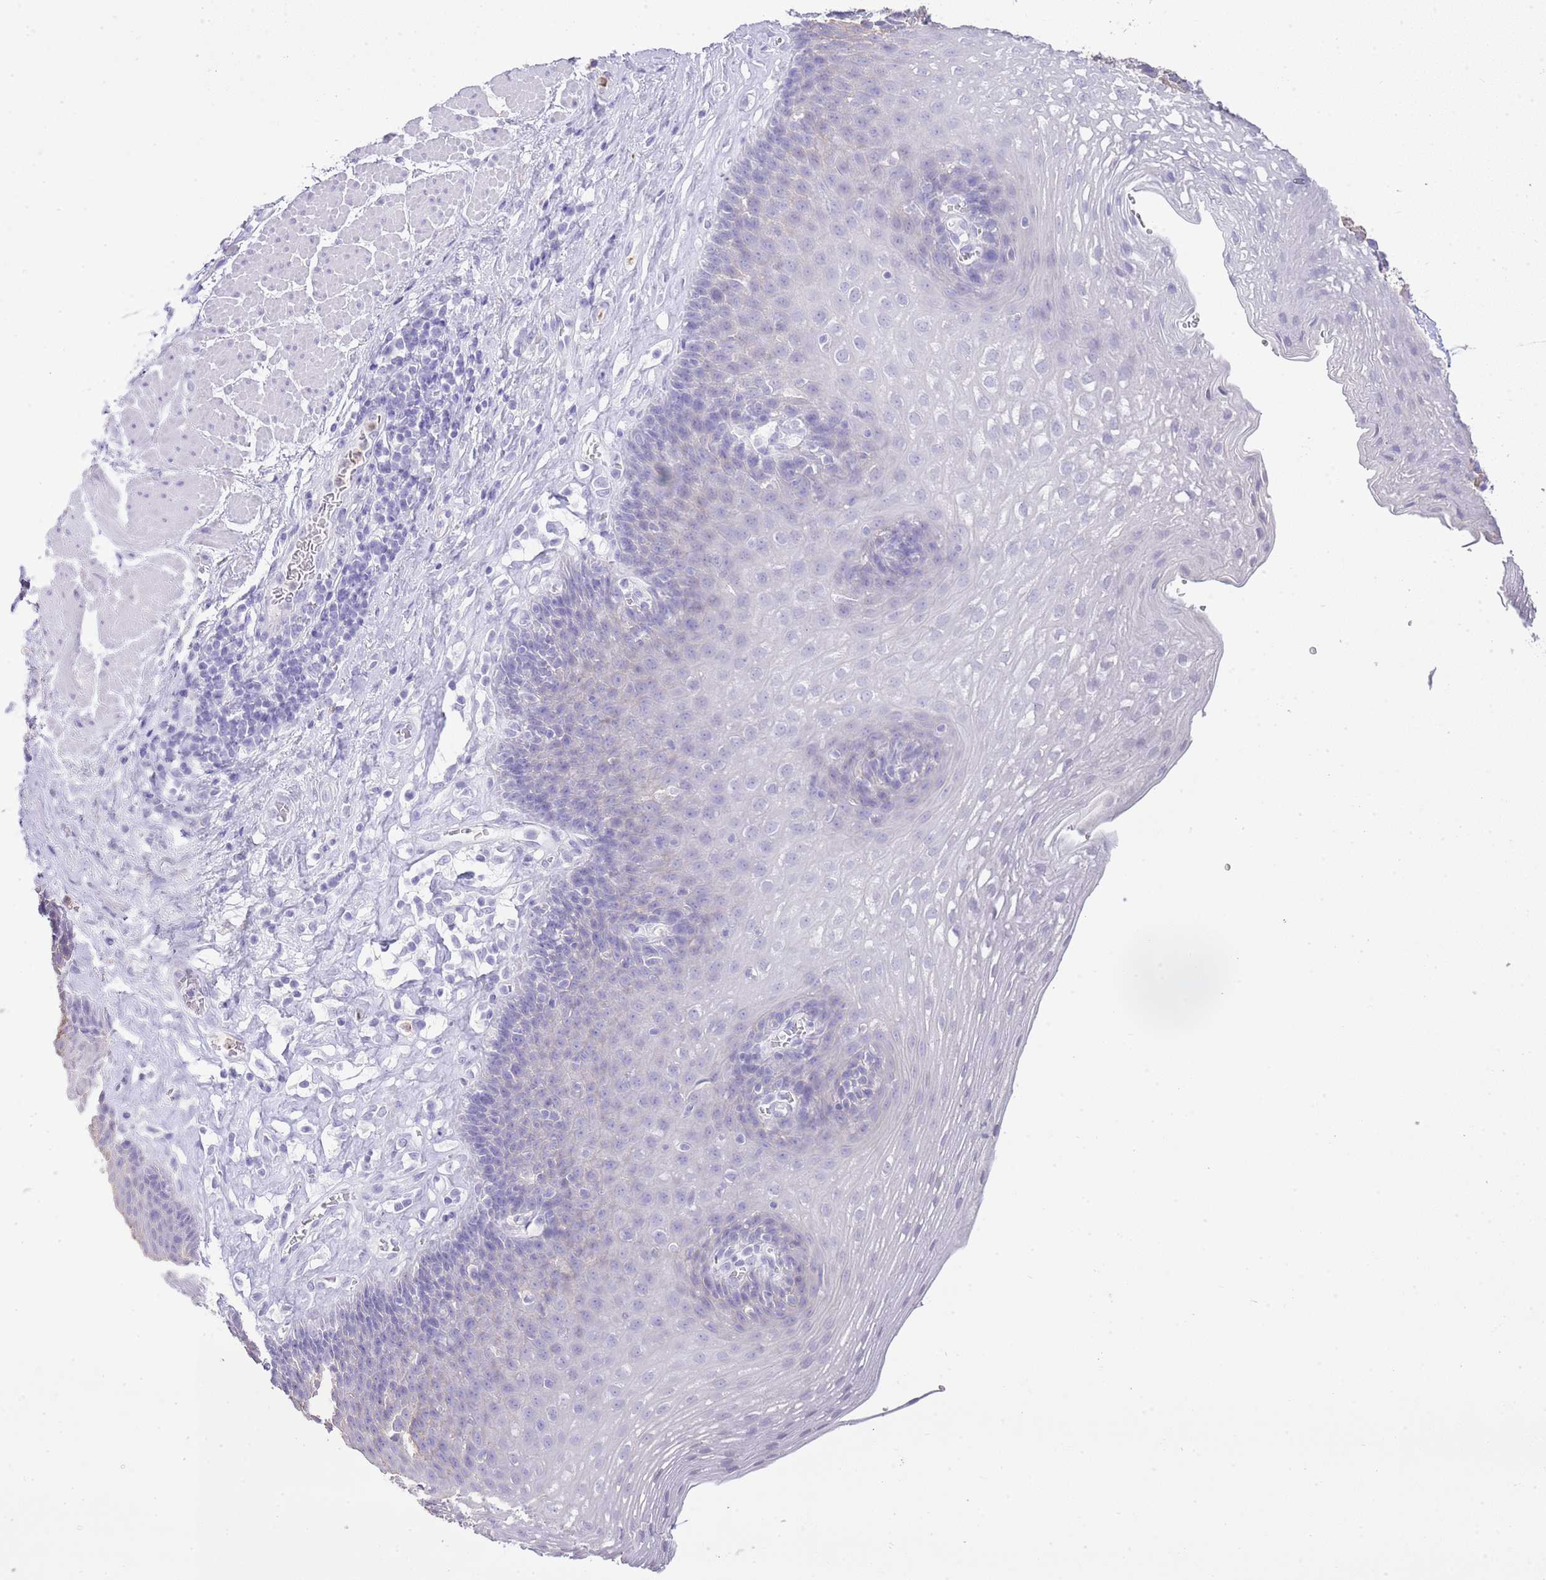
{"staining": {"intensity": "negative", "quantity": "none", "location": "none"}, "tissue": "esophagus", "cell_type": "Squamous epithelial cells", "image_type": "normal", "snomed": [{"axis": "morphology", "description": "Normal tissue, NOS"}, {"axis": "topography", "description": "Esophagus"}], "caption": "Immunohistochemistry (IHC) image of benign human esophagus stained for a protein (brown), which exhibits no positivity in squamous epithelial cells. Nuclei are stained in blue.", "gene": "OR2Z1", "patient": {"sex": "female", "age": 66}}